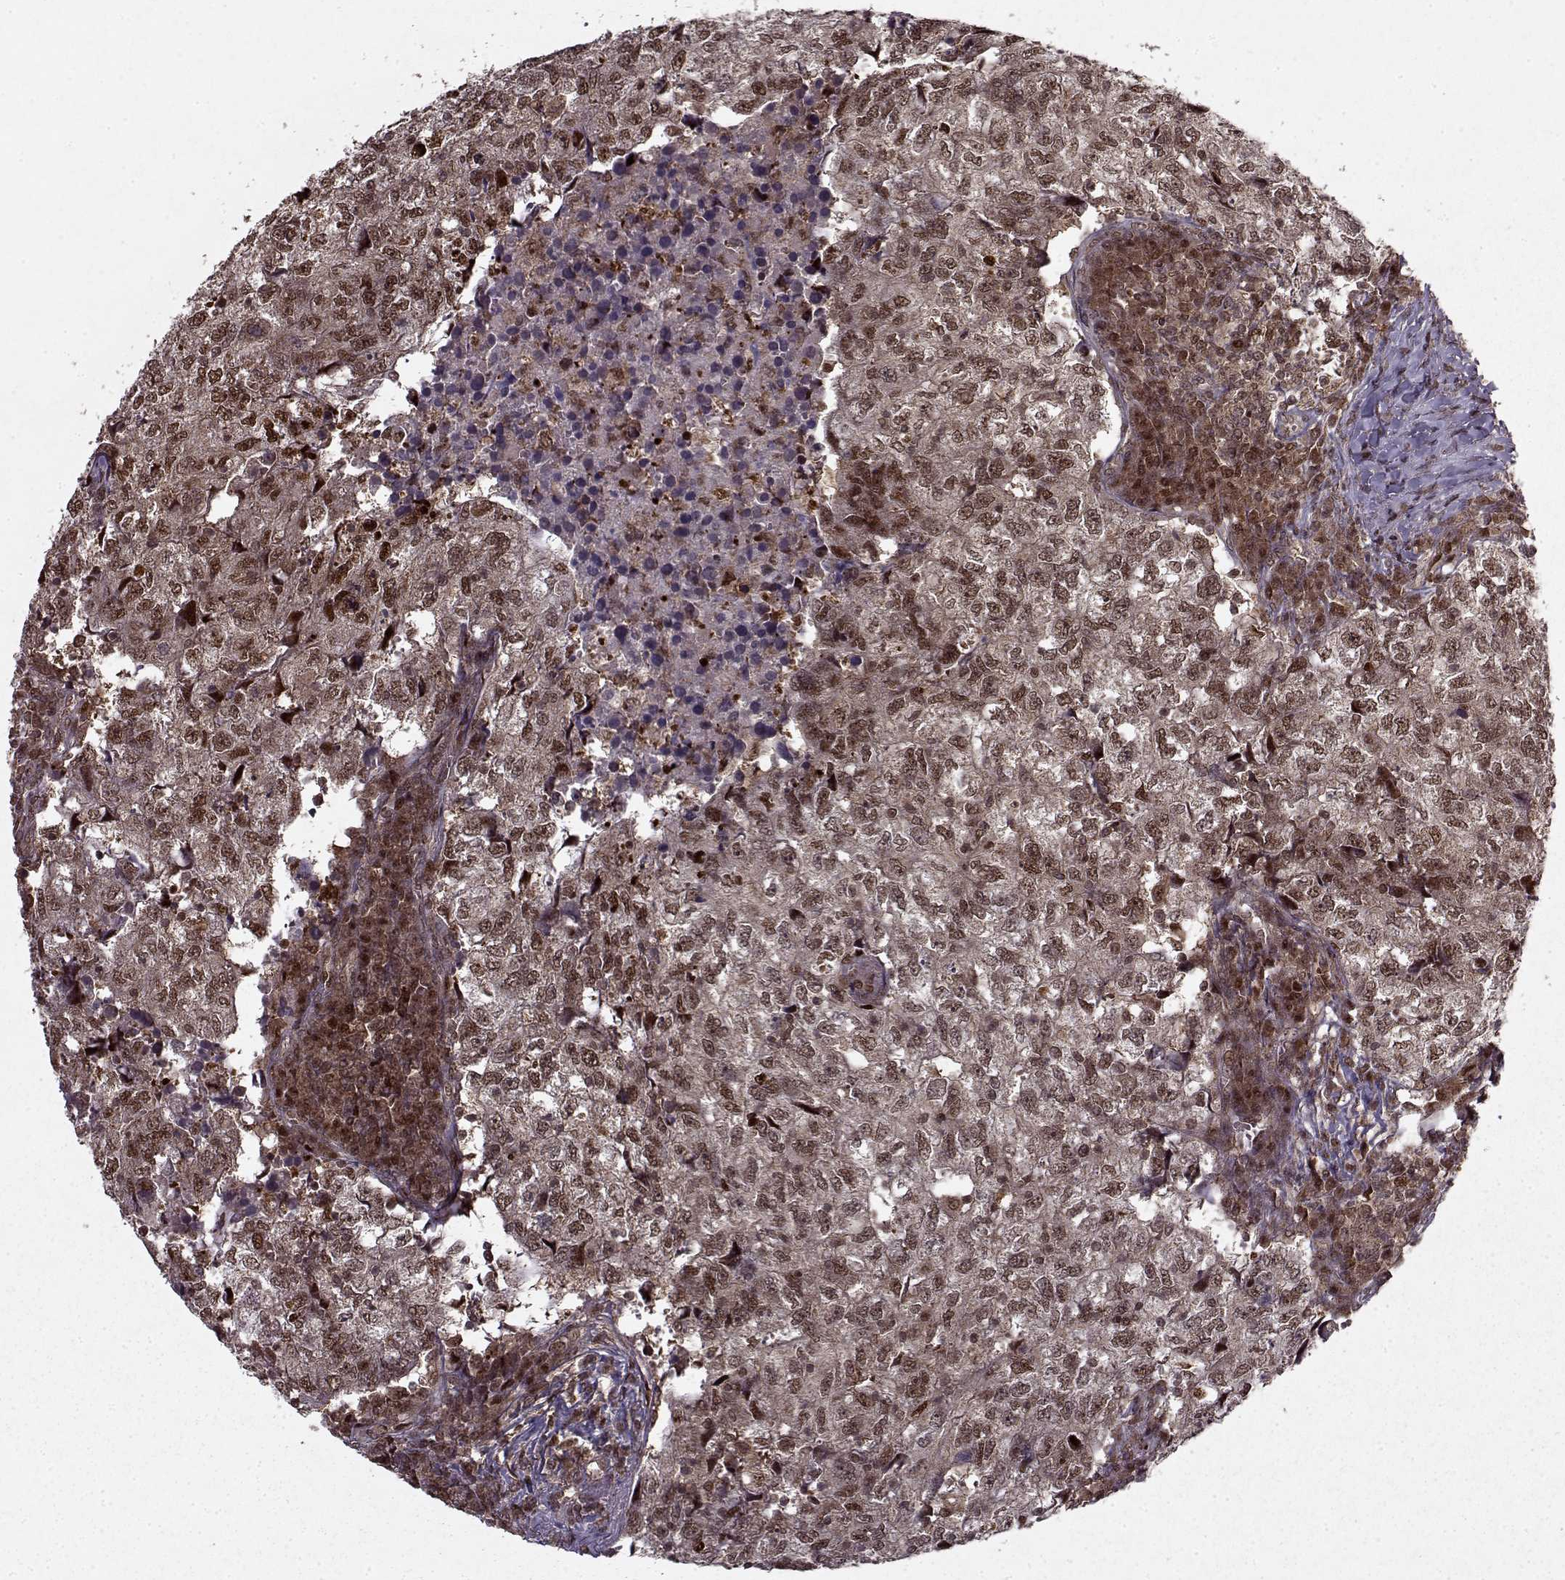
{"staining": {"intensity": "moderate", "quantity": ">75%", "location": "nuclear"}, "tissue": "breast cancer", "cell_type": "Tumor cells", "image_type": "cancer", "snomed": [{"axis": "morphology", "description": "Duct carcinoma"}, {"axis": "topography", "description": "Breast"}], "caption": "The photomicrograph shows a brown stain indicating the presence of a protein in the nuclear of tumor cells in breast cancer (intraductal carcinoma). (DAB (3,3'-diaminobenzidine) = brown stain, brightfield microscopy at high magnification).", "gene": "PSMA7", "patient": {"sex": "female", "age": 30}}